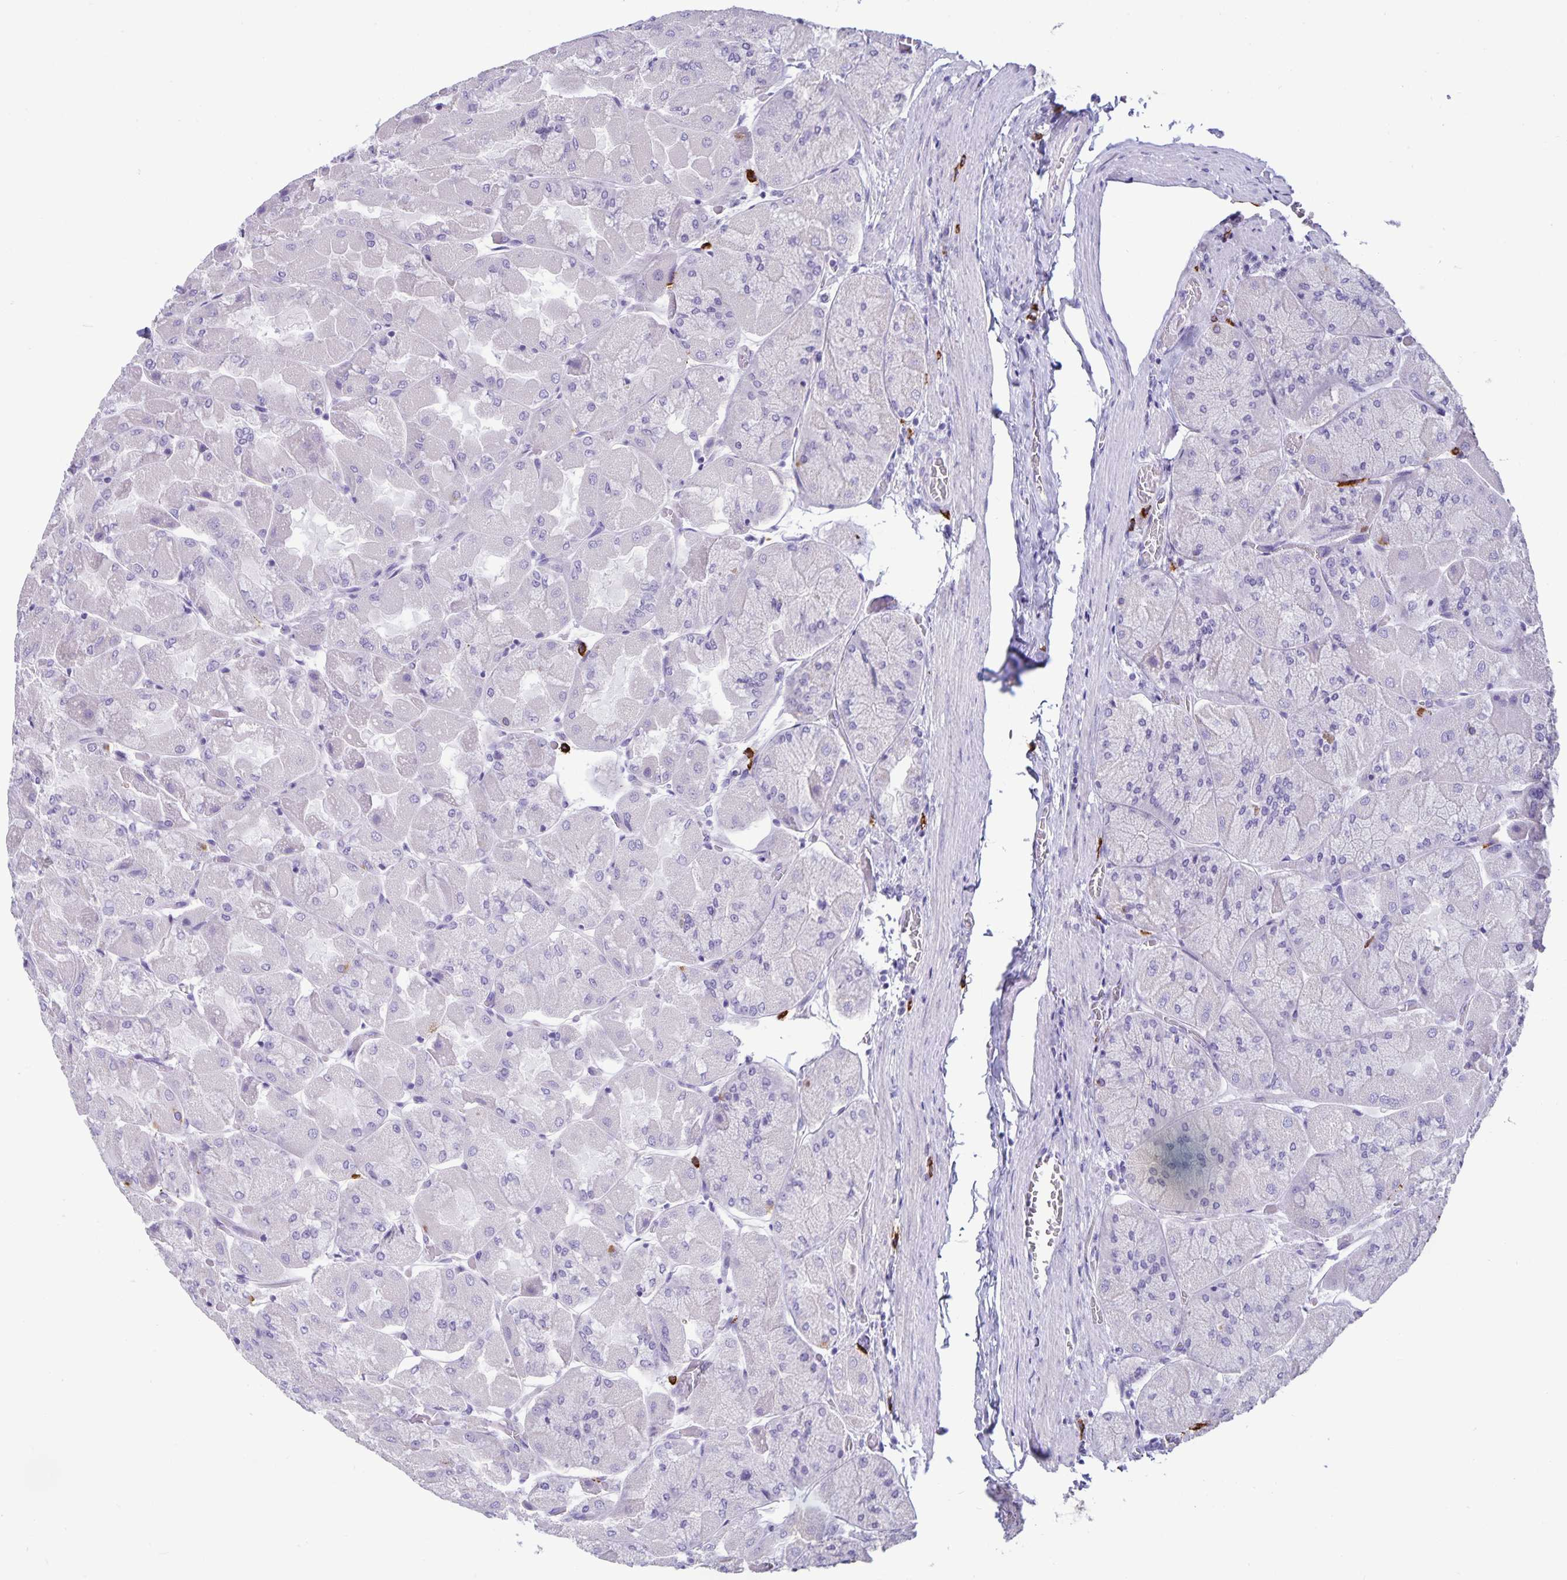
{"staining": {"intensity": "negative", "quantity": "none", "location": "none"}, "tissue": "stomach", "cell_type": "Glandular cells", "image_type": "normal", "snomed": [{"axis": "morphology", "description": "Normal tissue, NOS"}, {"axis": "topography", "description": "Stomach"}], "caption": "A micrograph of stomach stained for a protein demonstrates no brown staining in glandular cells.", "gene": "IBTK", "patient": {"sex": "female", "age": 61}}